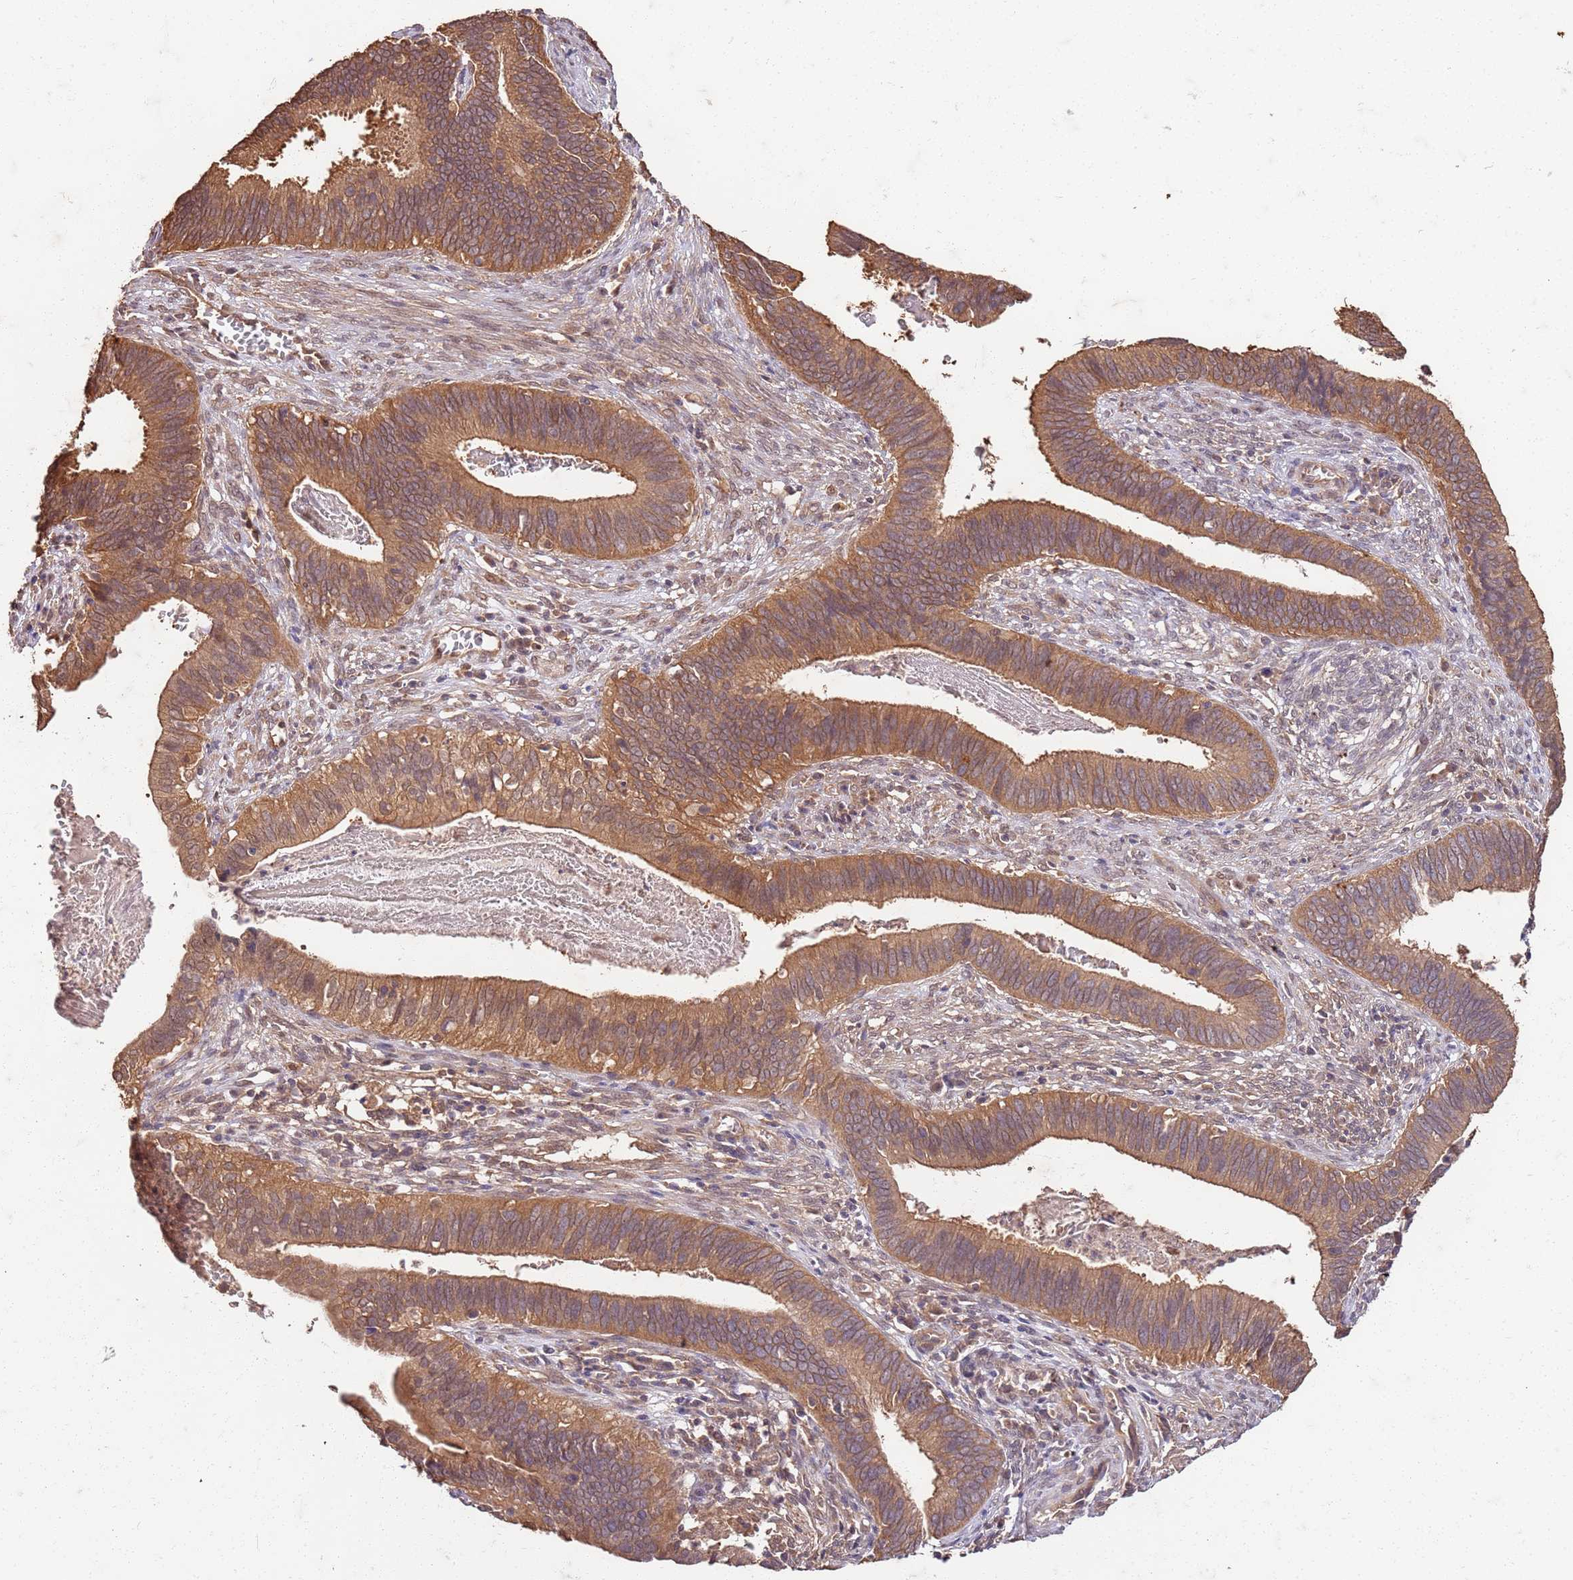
{"staining": {"intensity": "moderate", "quantity": ">75%", "location": "cytoplasmic/membranous"}, "tissue": "cervical cancer", "cell_type": "Tumor cells", "image_type": "cancer", "snomed": [{"axis": "morphology", "description": "Adenocarcinoma, NOS"}, {"axis": "topography", "description": "Cervix"}], "caption": "High-magnification brightfield microscopy of cervical cancer (adenocarcinoma) stained with DAB (3,3'-diaminobenzidine) (brown) and counterstained with hematoxylin (blue). tumor cells exhibit moderate cytoplasmic/membranous positivity is seen in approximately>75% of cells.", "gene": "UBE3A", "patient": {"sex": "female", "age": 42}}